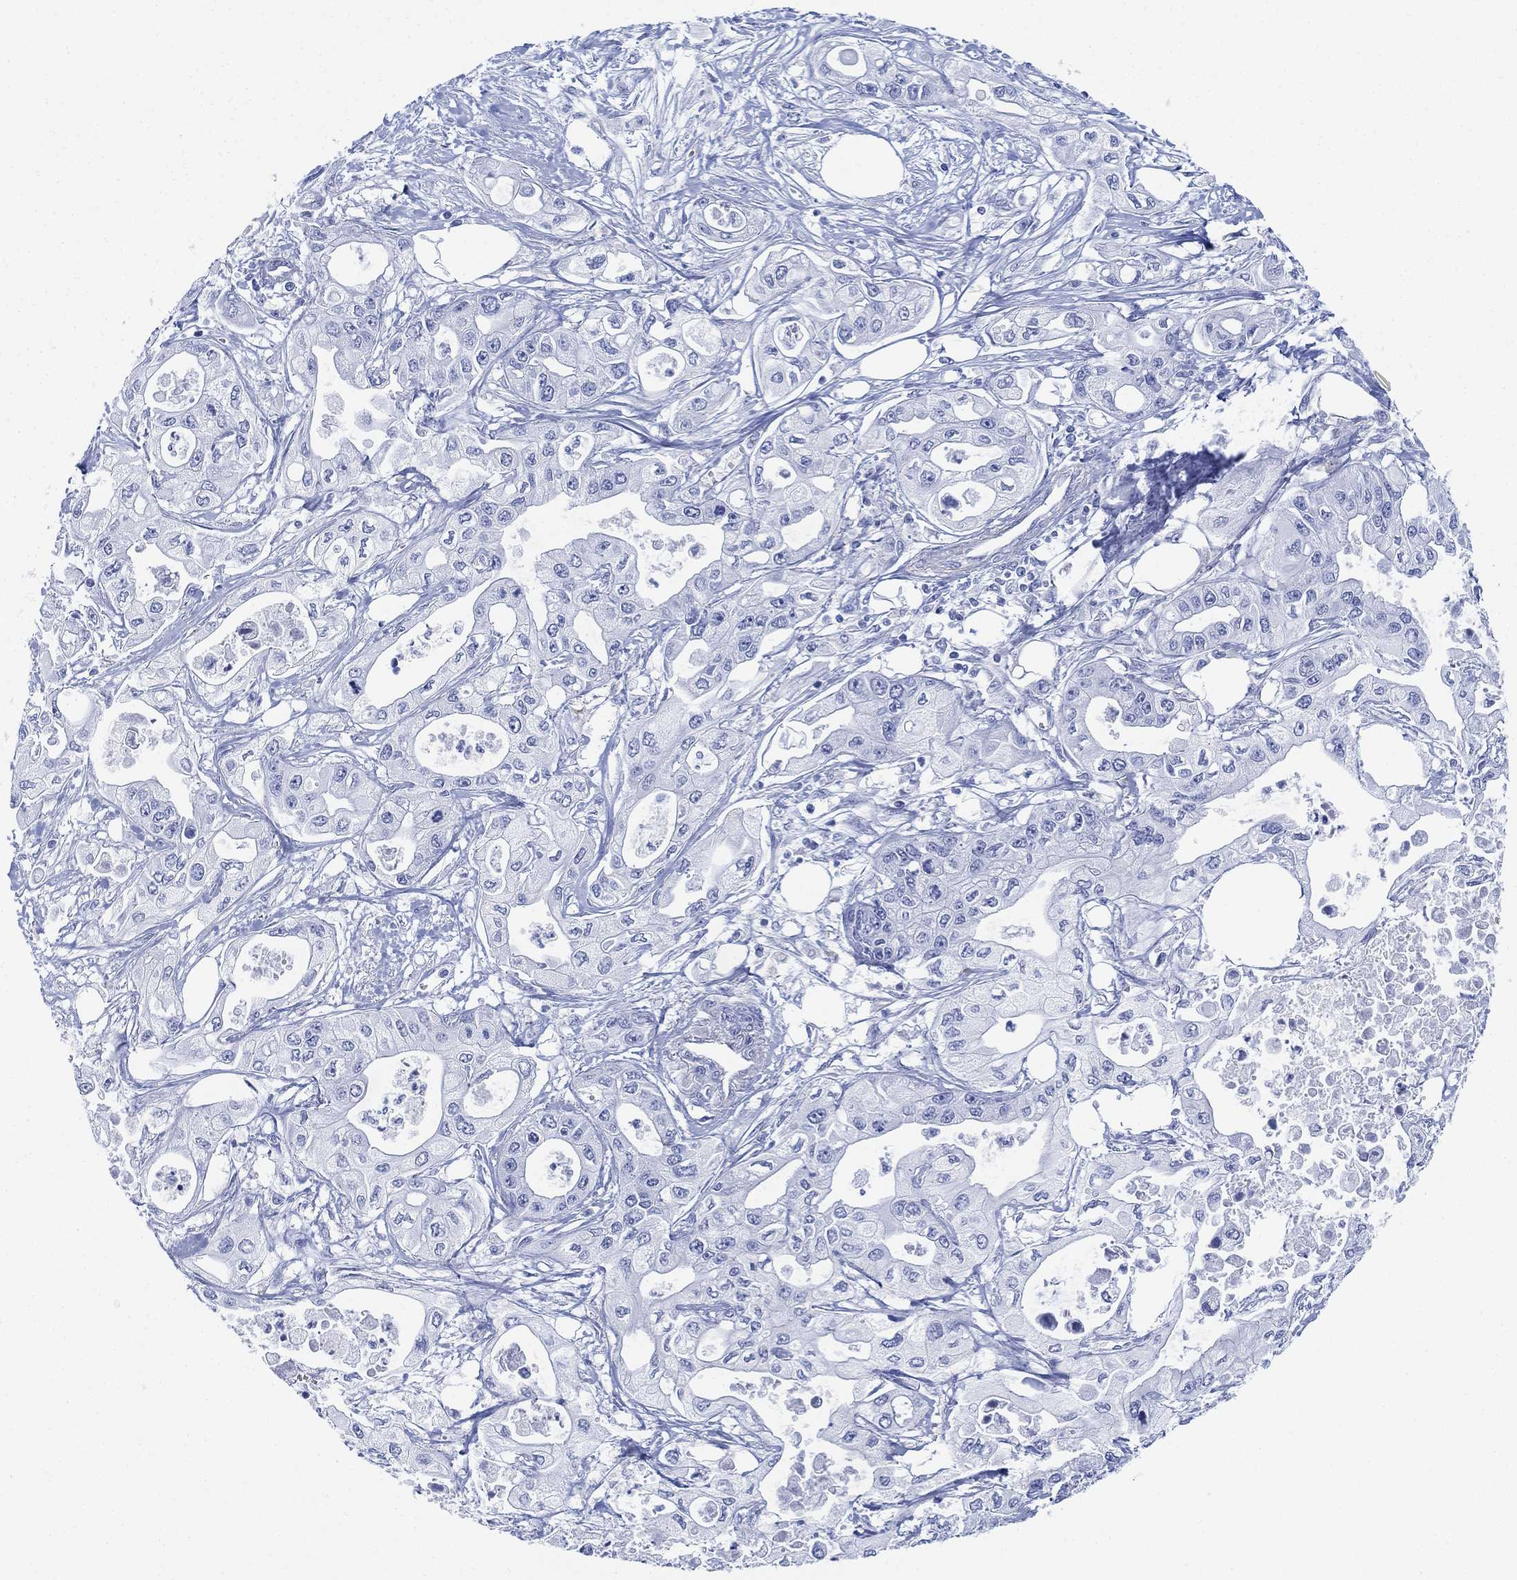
{"staining": {"intensity": "negative", "quantity": "none", "location": "none"}, "tissue": "pancreatic cancer", "cell_type": "Tumor cells", "image_type": "cancer", "snomed": [{"axis": "morphology", "description": "Adenocarcinoma, NOS"}, {"axis": "topography", "description": "Pancreas"}], "caption": "Immunohistochemistry image of human pancreatic cancer (adenocarcinoma) stained for a protein (brown), which shows no staining in tumor cells.", "gene": "PSKH2", "patient": {"sex": "male", "age": 70}}